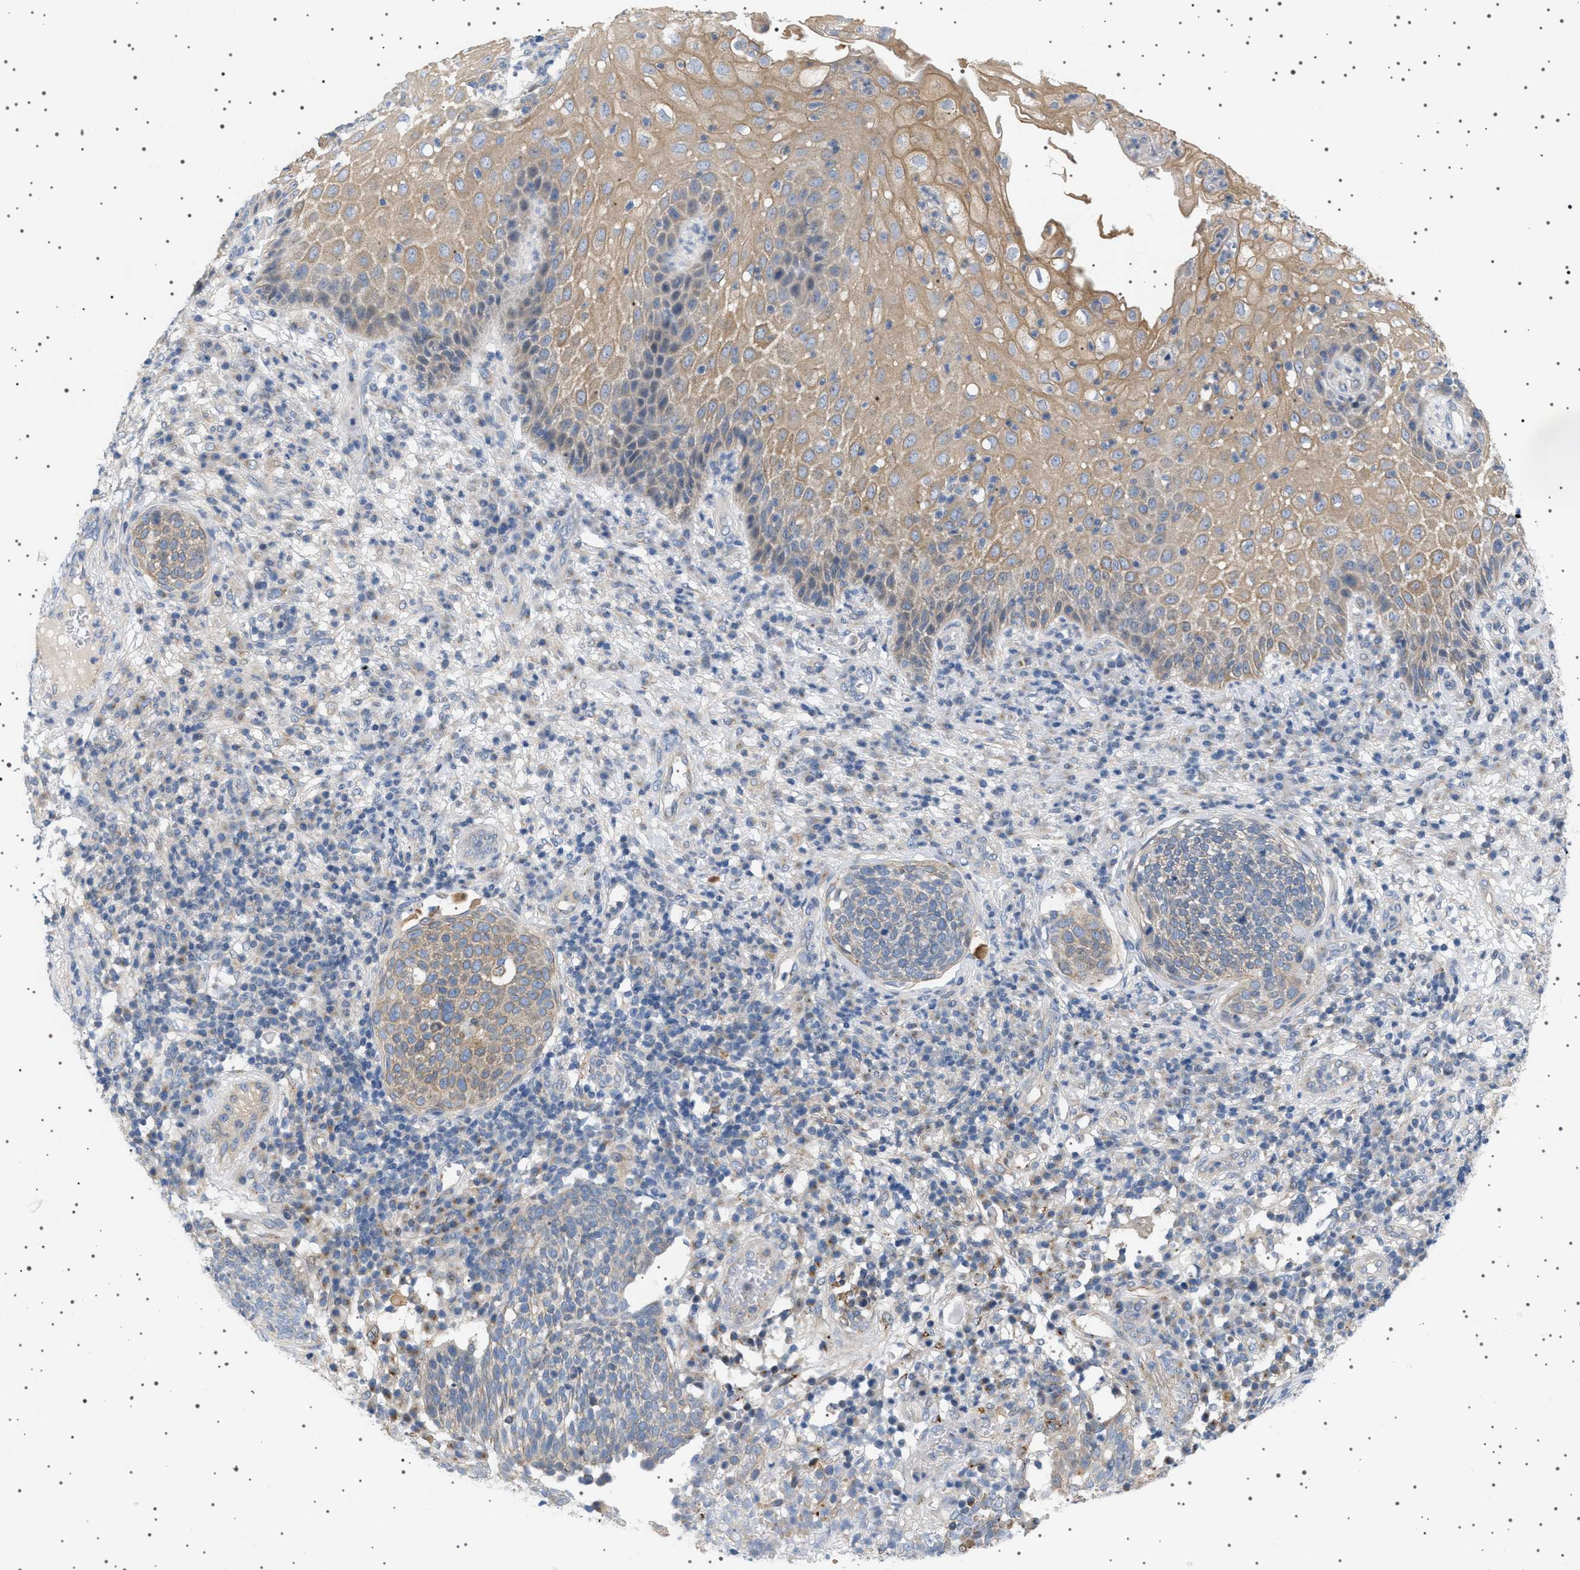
{"staining": {"intensity": "moderate", "quantity": "25%-75%", "location": "cytoplasmic/membranous"}, "tissue": "cervical cancer", "cell_type": "Tumor cells", "image_type": "cancer", "snomed": [{"axis": "morphology", "description": "Squamous cell carcinoma, NOS"}, {"axis": "topography", "description": "Cervix"}], "caption": "Protein staining displays moderate cytoplasmic/membranous staining in about 25%-75% of tumor cells in squamous cell carcinoma (cervical).", "gene": "ADCY10", "patient": {"sex": "female", "age": 34}}